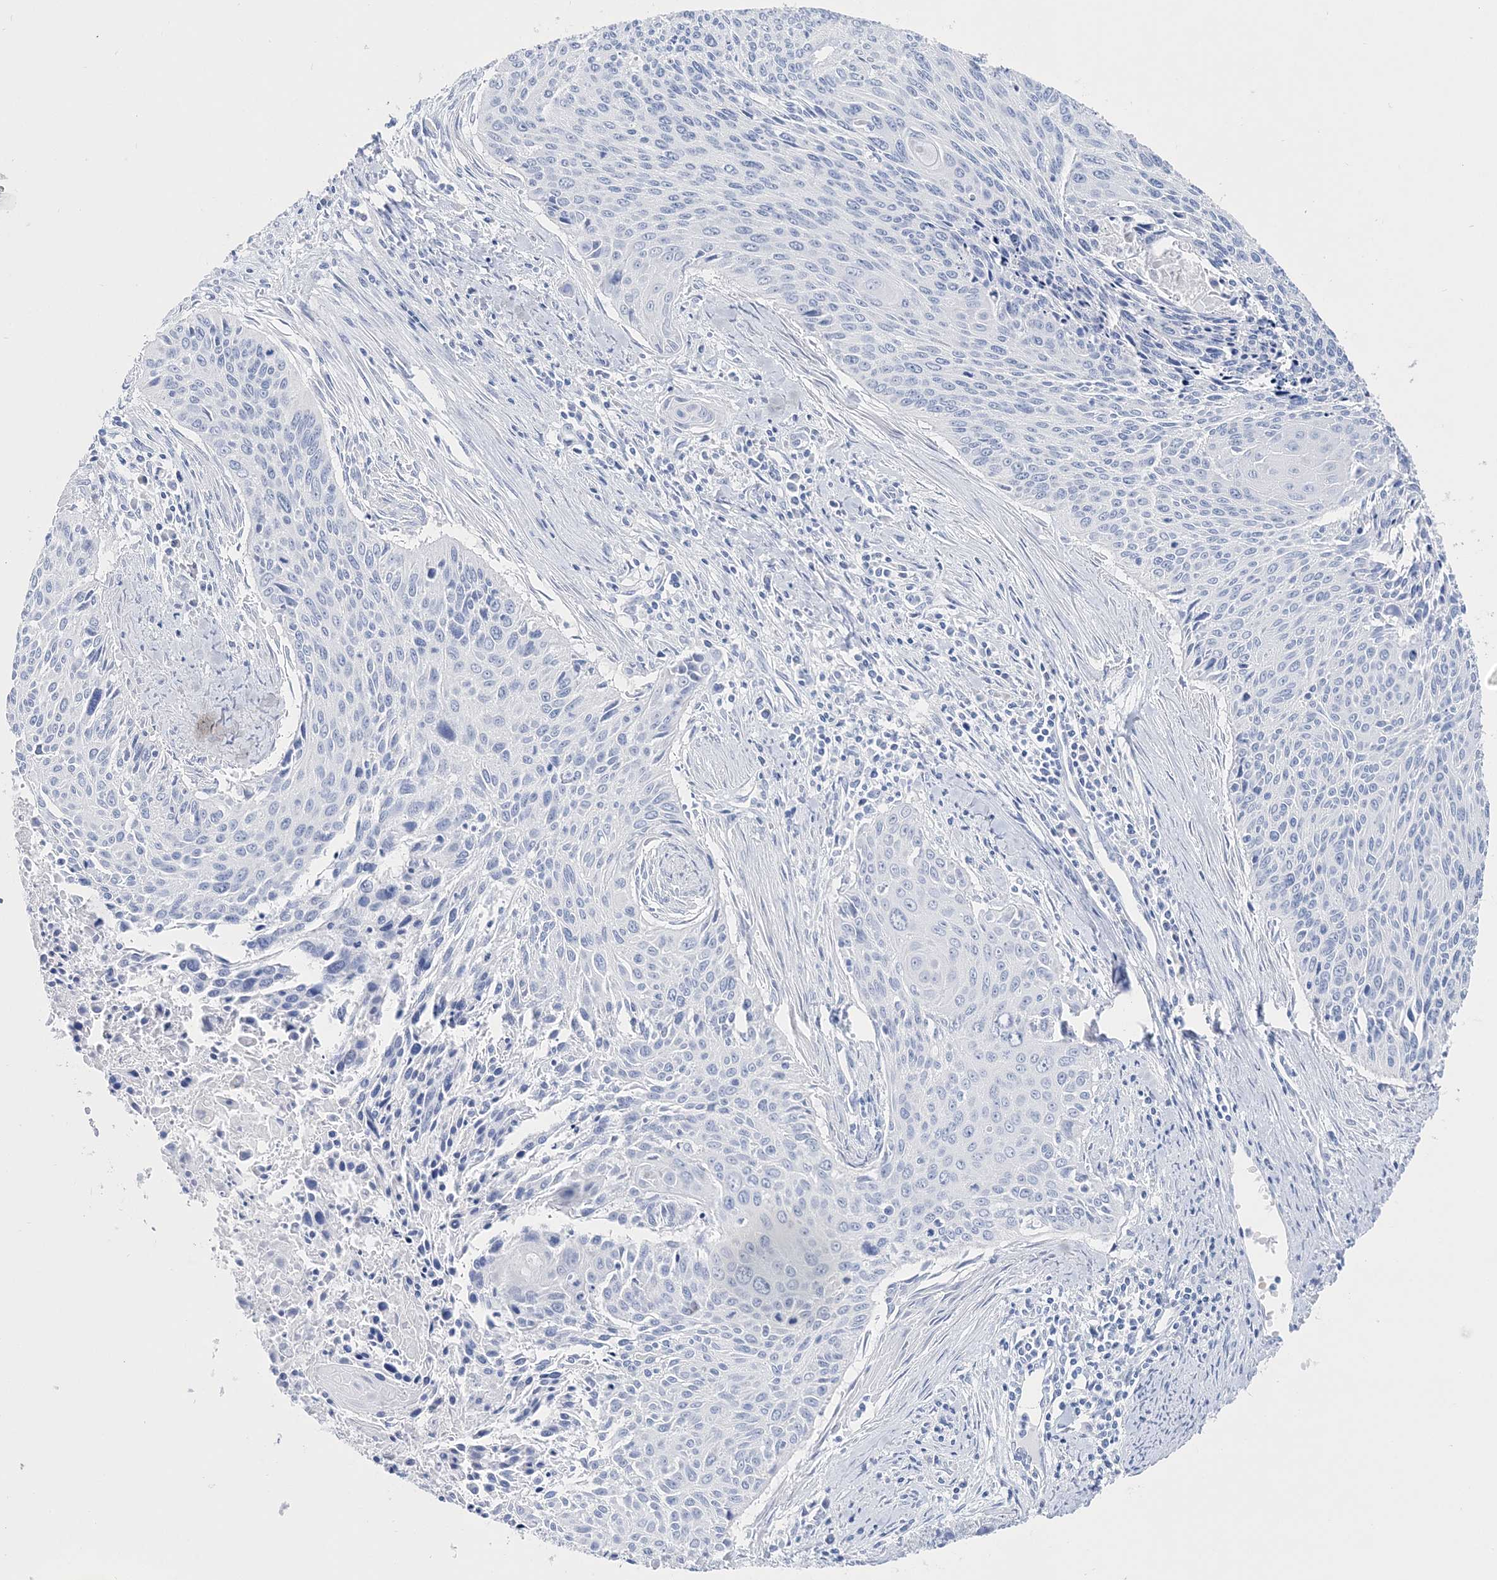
{"staining": {"intensity": "negative", "quantity": "none", "location": "none"}, "tissue": "cervical cancer", "cell_type": "Tumor cells", "image_type": "cancer", "snomed": [{"axis": "morphology", "description": "Squamous cell carcinoma, NOS"}, {"axis": "topography", "description": "Cervix"}], "caption": "DAB (3,3'-diaminobenzidine) immunohistochemical staining of cervical squamous cell carcinoma displays no significant staining in tumor cells. Brightfield microscopy of immunohistochemistry stained with DAB (brown) and hematoxylin (blue), captured at high magnification.", "gene": "TSPYL6", "patient": {"sex": "female", "age": 55}}